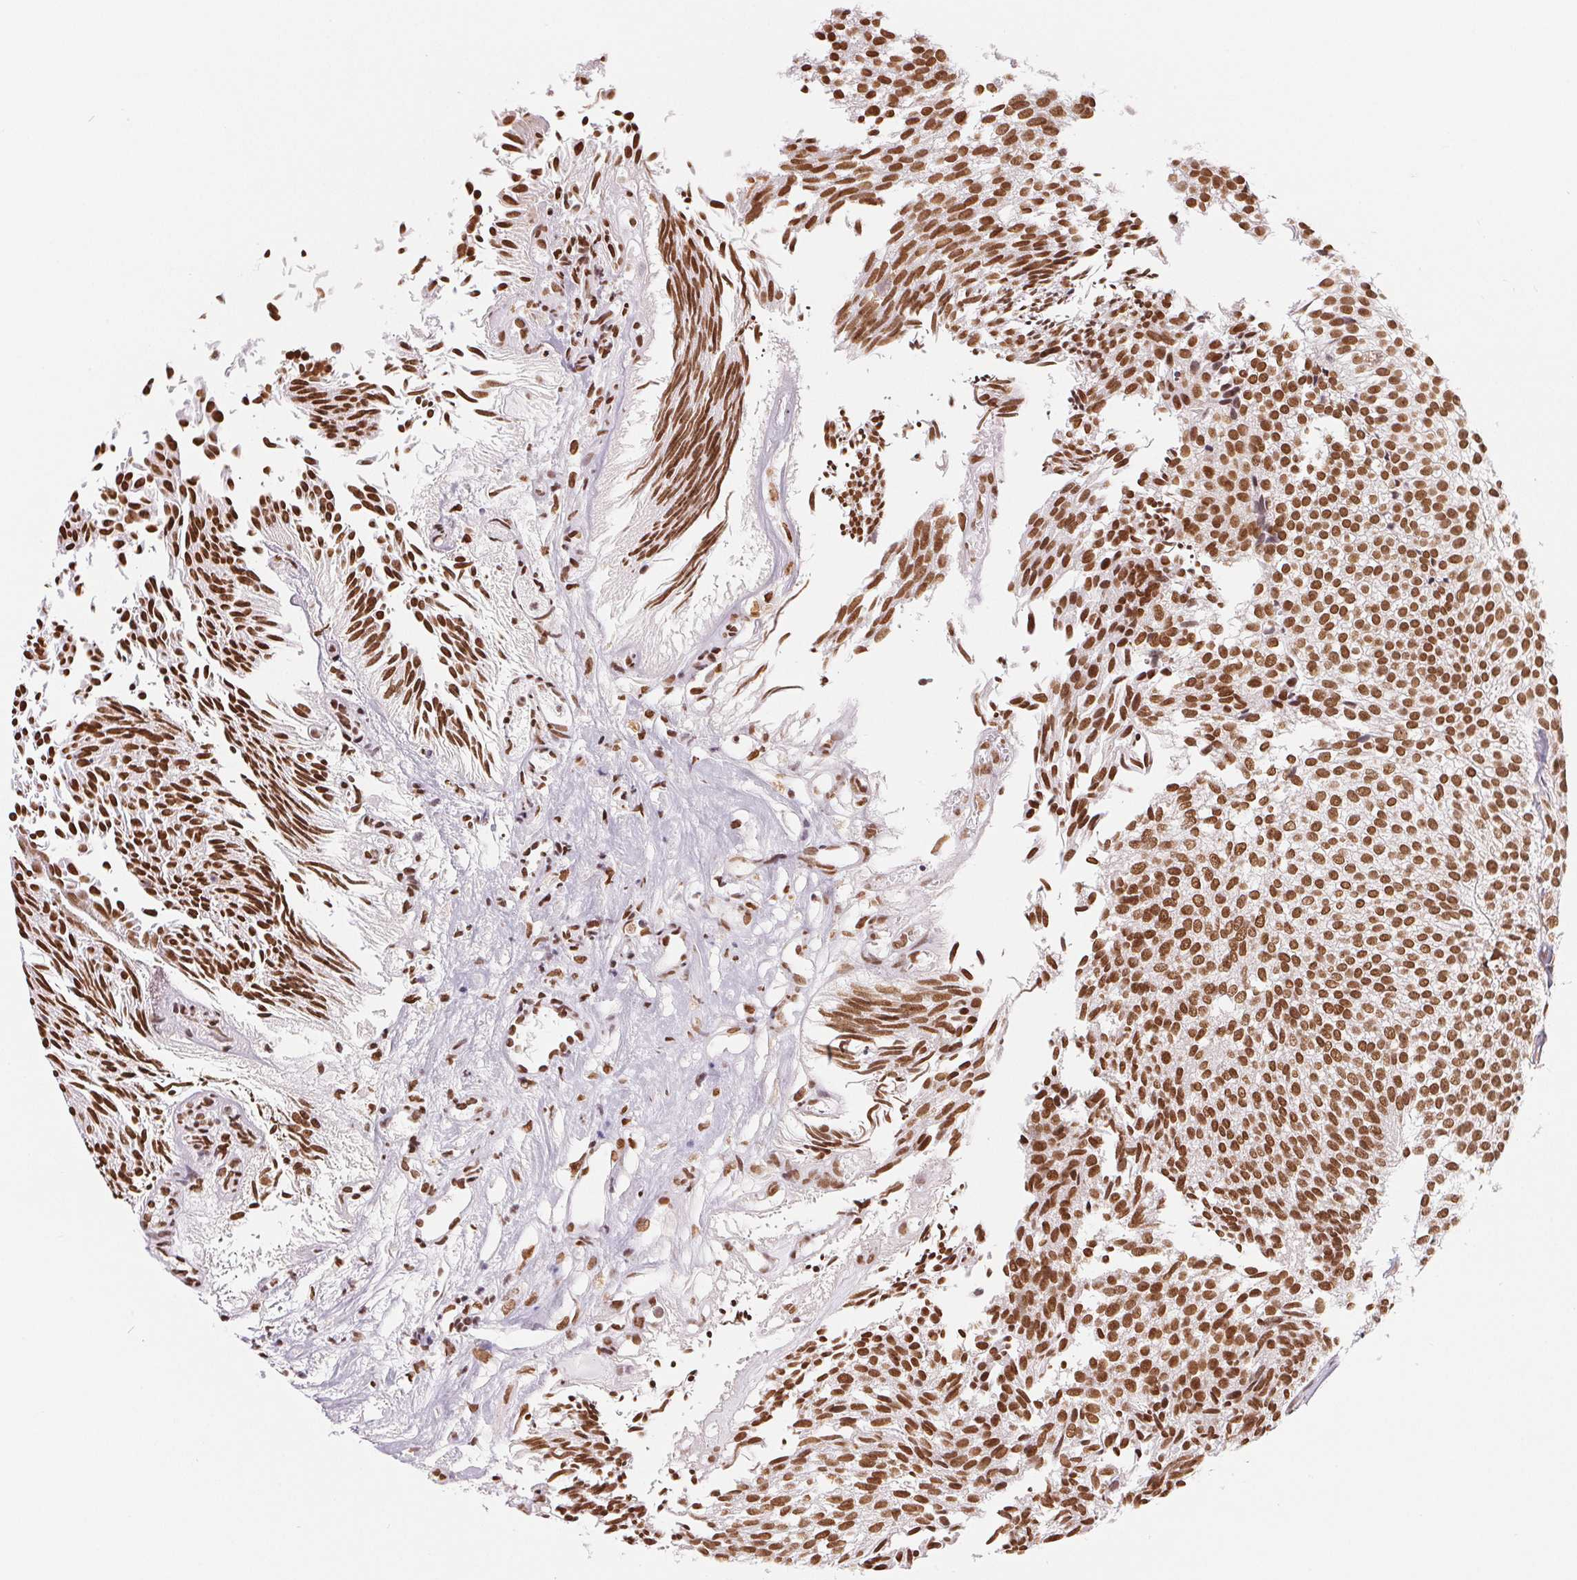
{"staining": {"intensity": "moderate", "quantity": ">75%", "location": "nuclear"}, "tissue": "urothelial cancer", "cell_type": "Tumor cells", "image_type": "cancer", "snomed": [{"axis": "morphology", "description": "Urothelial carcinoma, Low grade"}, {"axis": "topography", "description": "Urinary bladder"}], "caption": "IHC image of human low-grade urothelial carcinoma stained for a protein (brown), which reveals medium levels of moderate nuclear expression in approximately >75% of tumor cells.", "gene": "NFE2L1", "patient": {"sex": "male", "age": 91}}